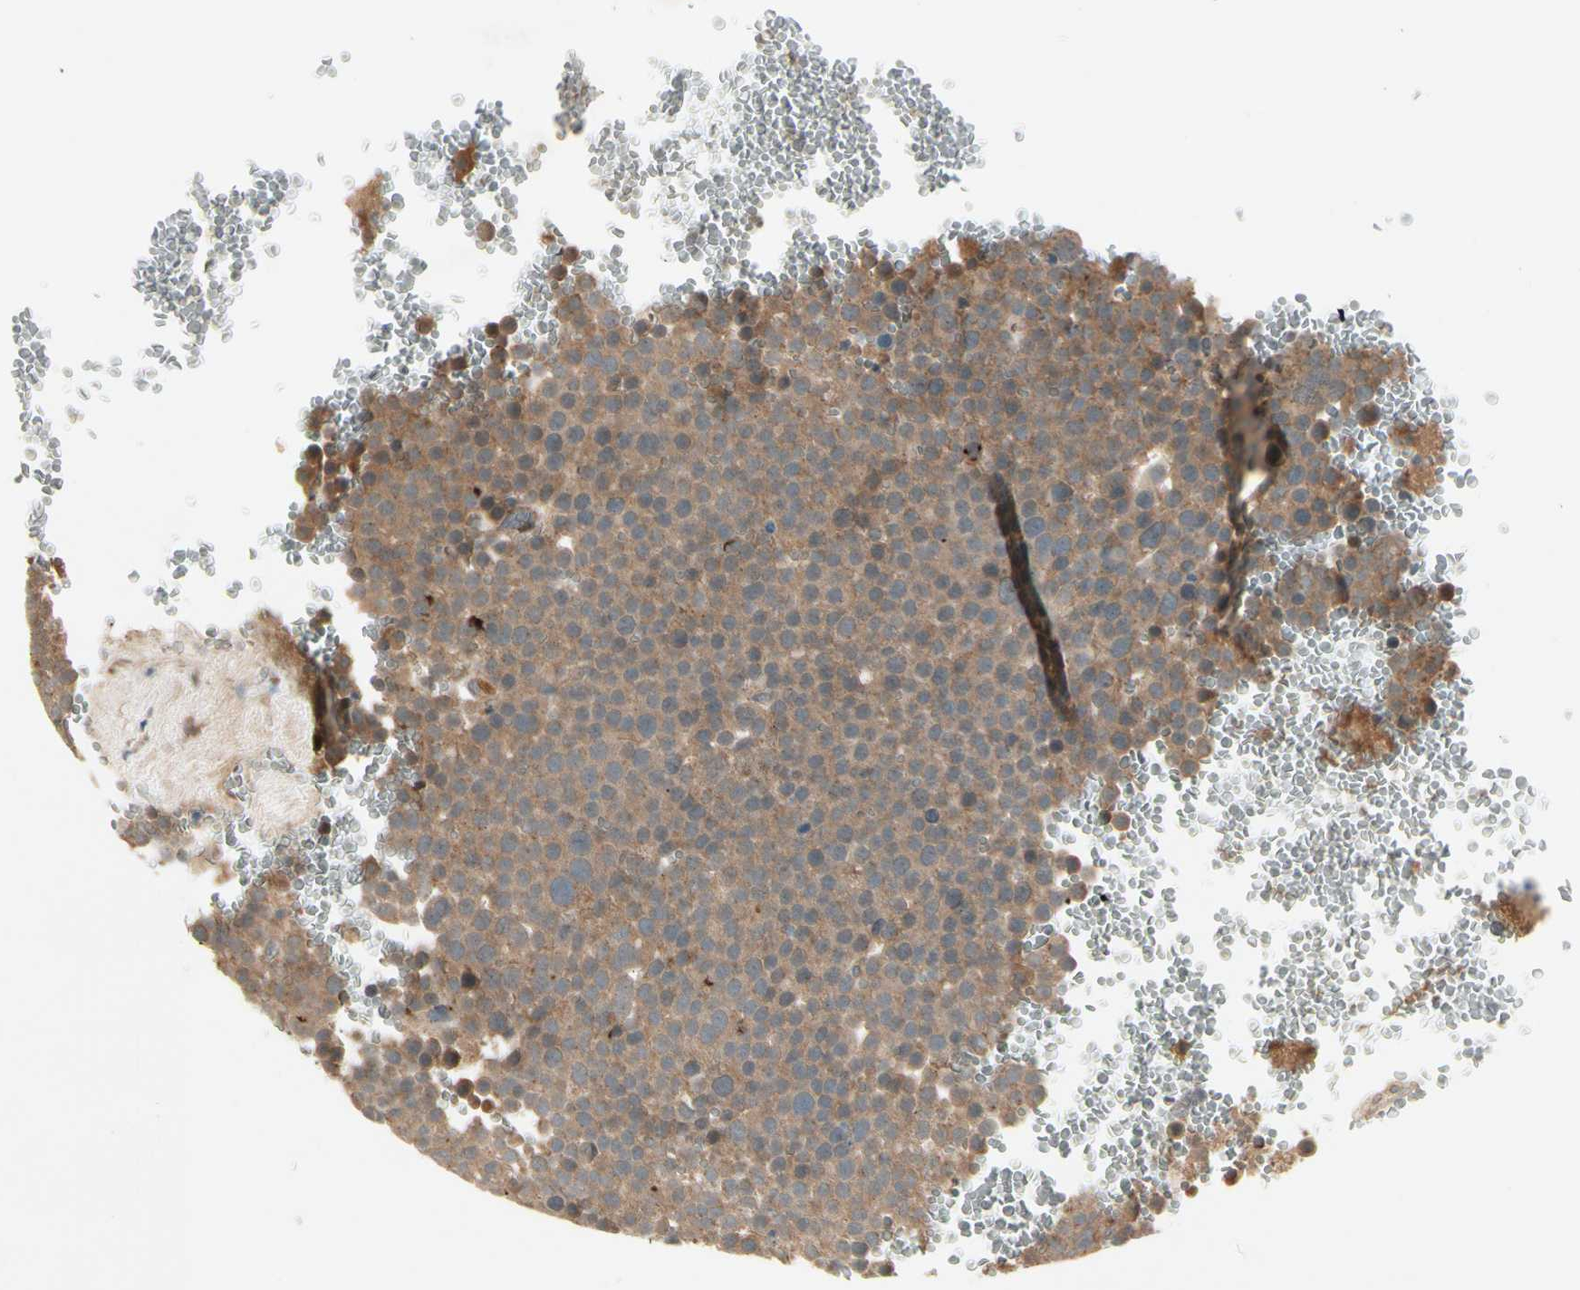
{"staining": {"intensity": "moderate", "quantity": ">75%", "location": "cytoplasmic/membranous"}, "tissue": "testis cancer", "cell_type": "Tumor cells", "image_type": "cancer", "snomed": [{"axis": "morphology", "description": "Seminoma, NOS"}, {"axis": "topography", "description": "Testis"}], "caption": "IHC (DAB) staining of testis cancer displays moderate cytoplasmic/membranous protein positivity in about >75% of tumor cells.", "gene": "FHDC1", "patient": {"sex": "male", "age": 71}}